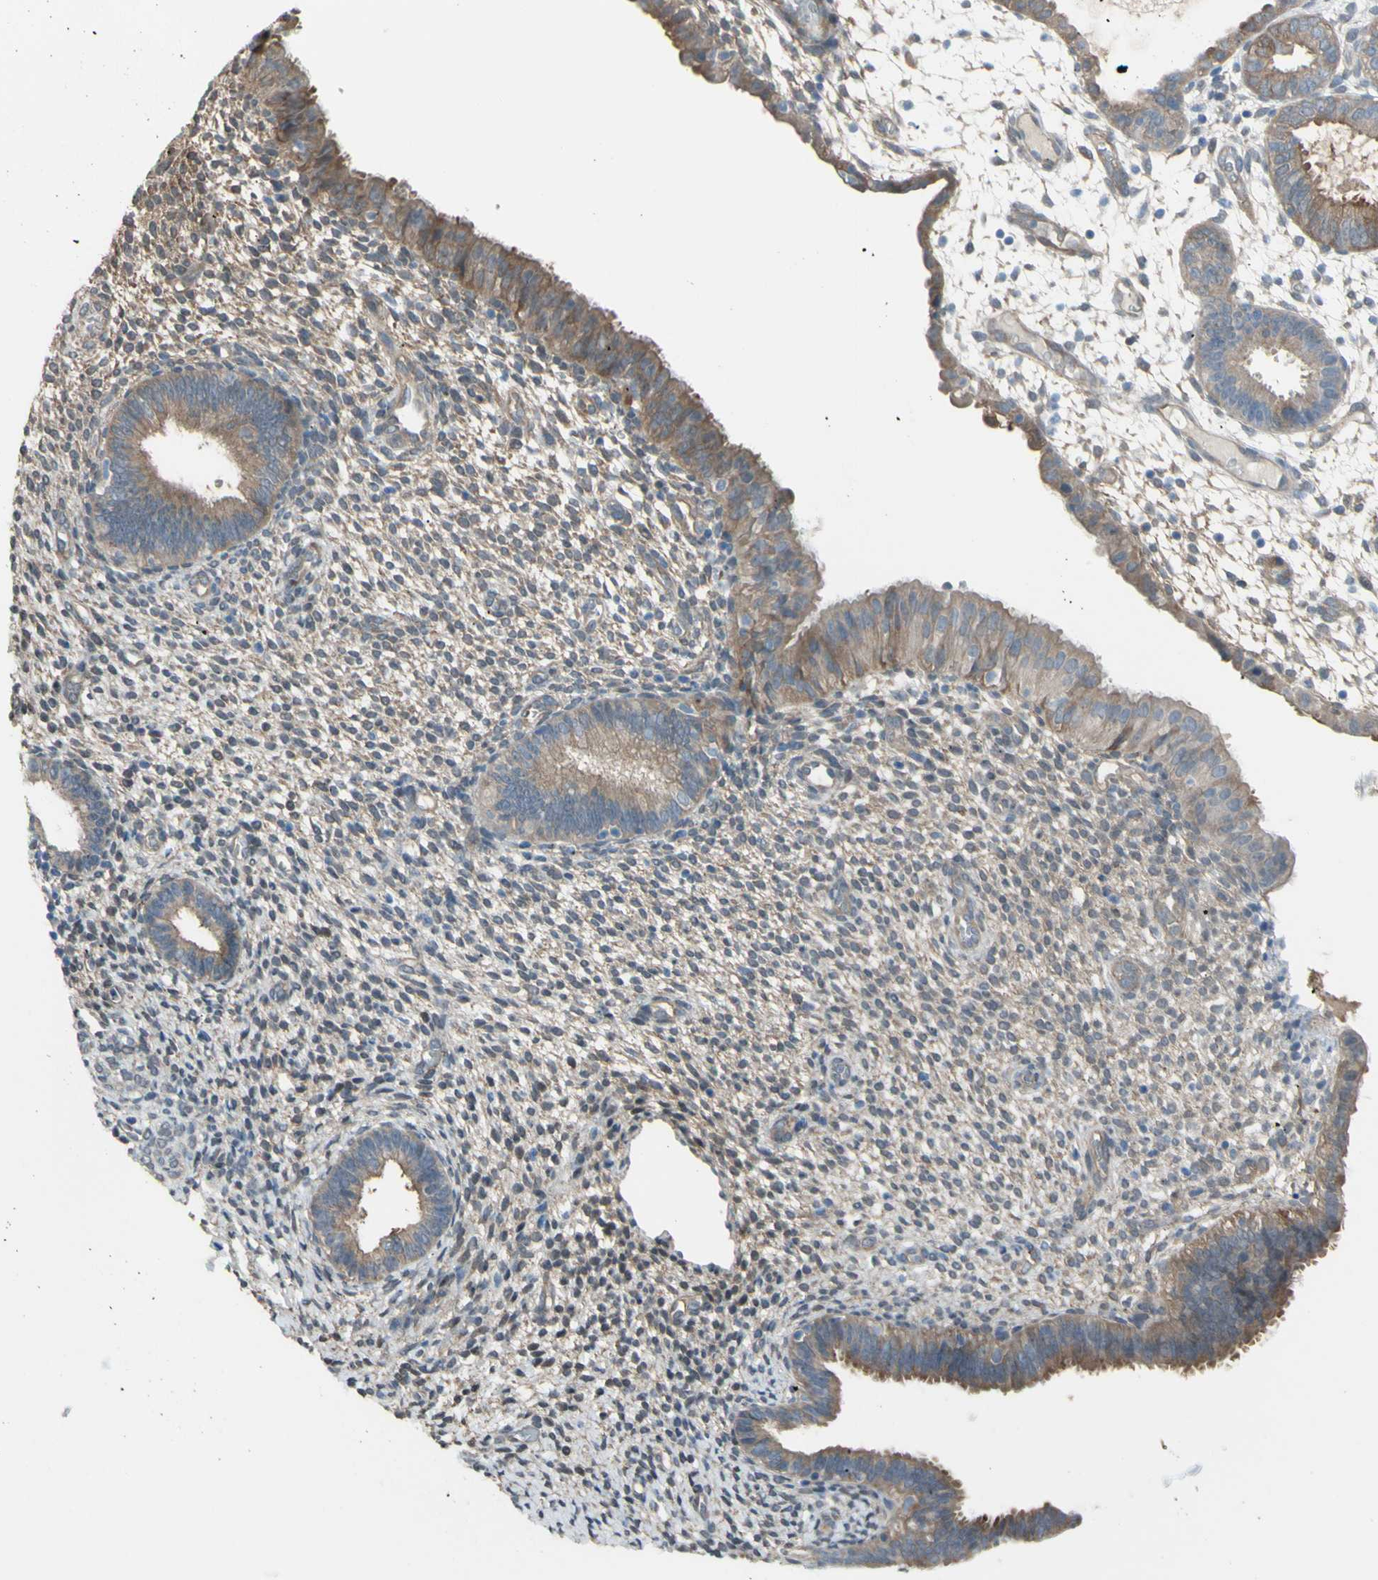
{"staining": {"intensity": "negative", "quantity": "none", "location": "none"}, "tissue": "endometrium", "cell_type": "Cells in endometrial stroma", "image_type": "normal", "snomed": [{"axis": "morphology", "description": "Normal tissue, NOS"}, {"axis": "topography", "description": "Endometrium"}], "caption": "Cells in endometrial stroma show no significant expression in unremarkable endometrium. The staining is performed using DAB brown chromogen with nuclei counter-stained in using hematoxylin.", "gene": "YWHAQ", "patient": {"sex": "female", "age": 61}}